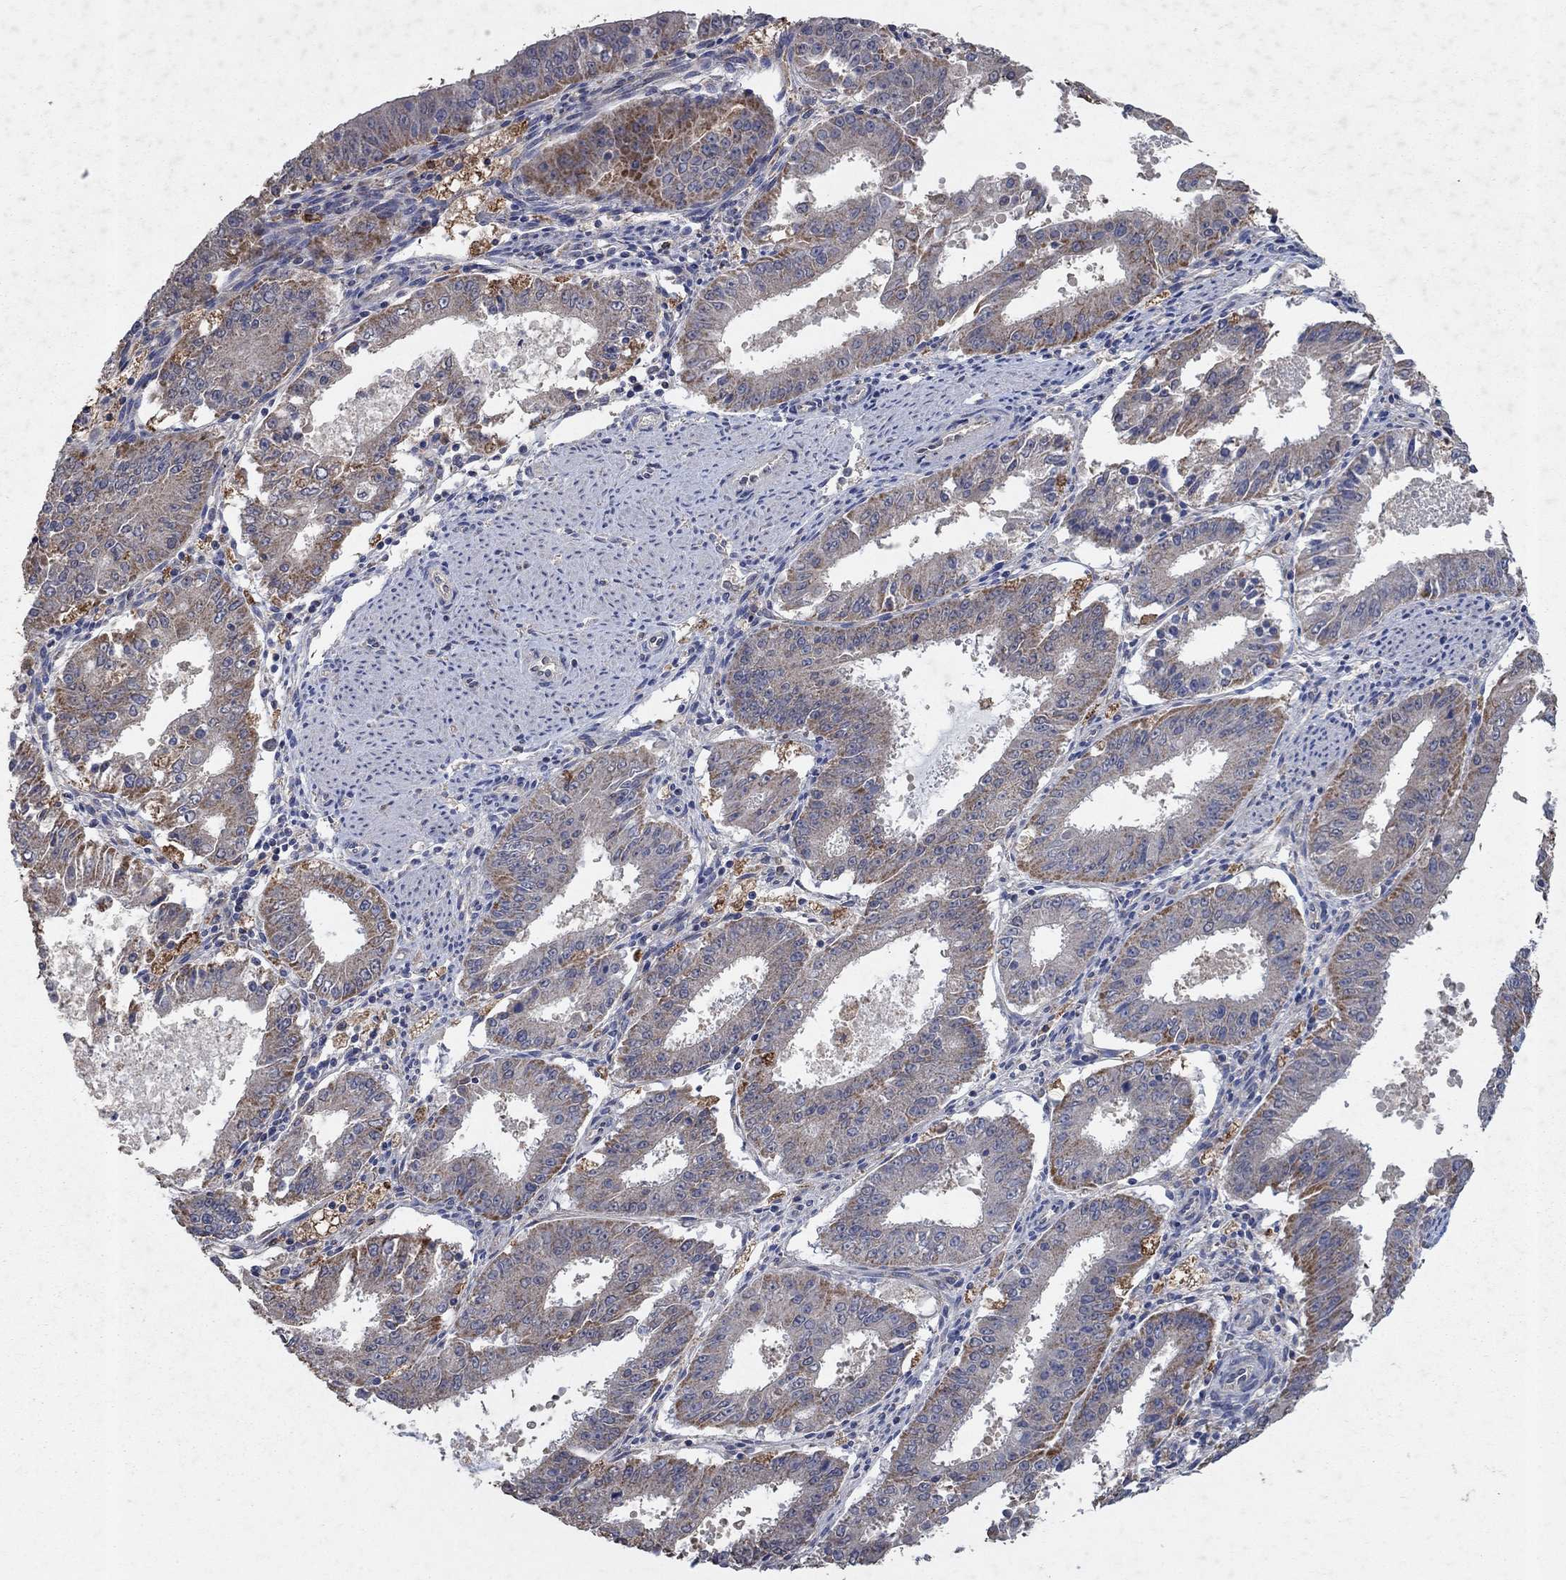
{"staining": {"intensity": "strong", "quantity": "<25%", "location": "cytoplasmic/membranous"}, "tissue": "ovarian cancer", "cell_type": "Tumor cells", "image_type": "cancer", "snomed": [{"axis": "morphology", "description": "Carcinoma, endometroid"}, {"axis": "topography", "description": "Ovary"}], "caption": "Ovarian endometroid carcinoma stained for a protein (brown) reveals strong cytoplasmic/membranous positive positivity in about <25% of tumor cells.", "gene": "NCEH1", "patient": {"sex": "female", "age": 42}}